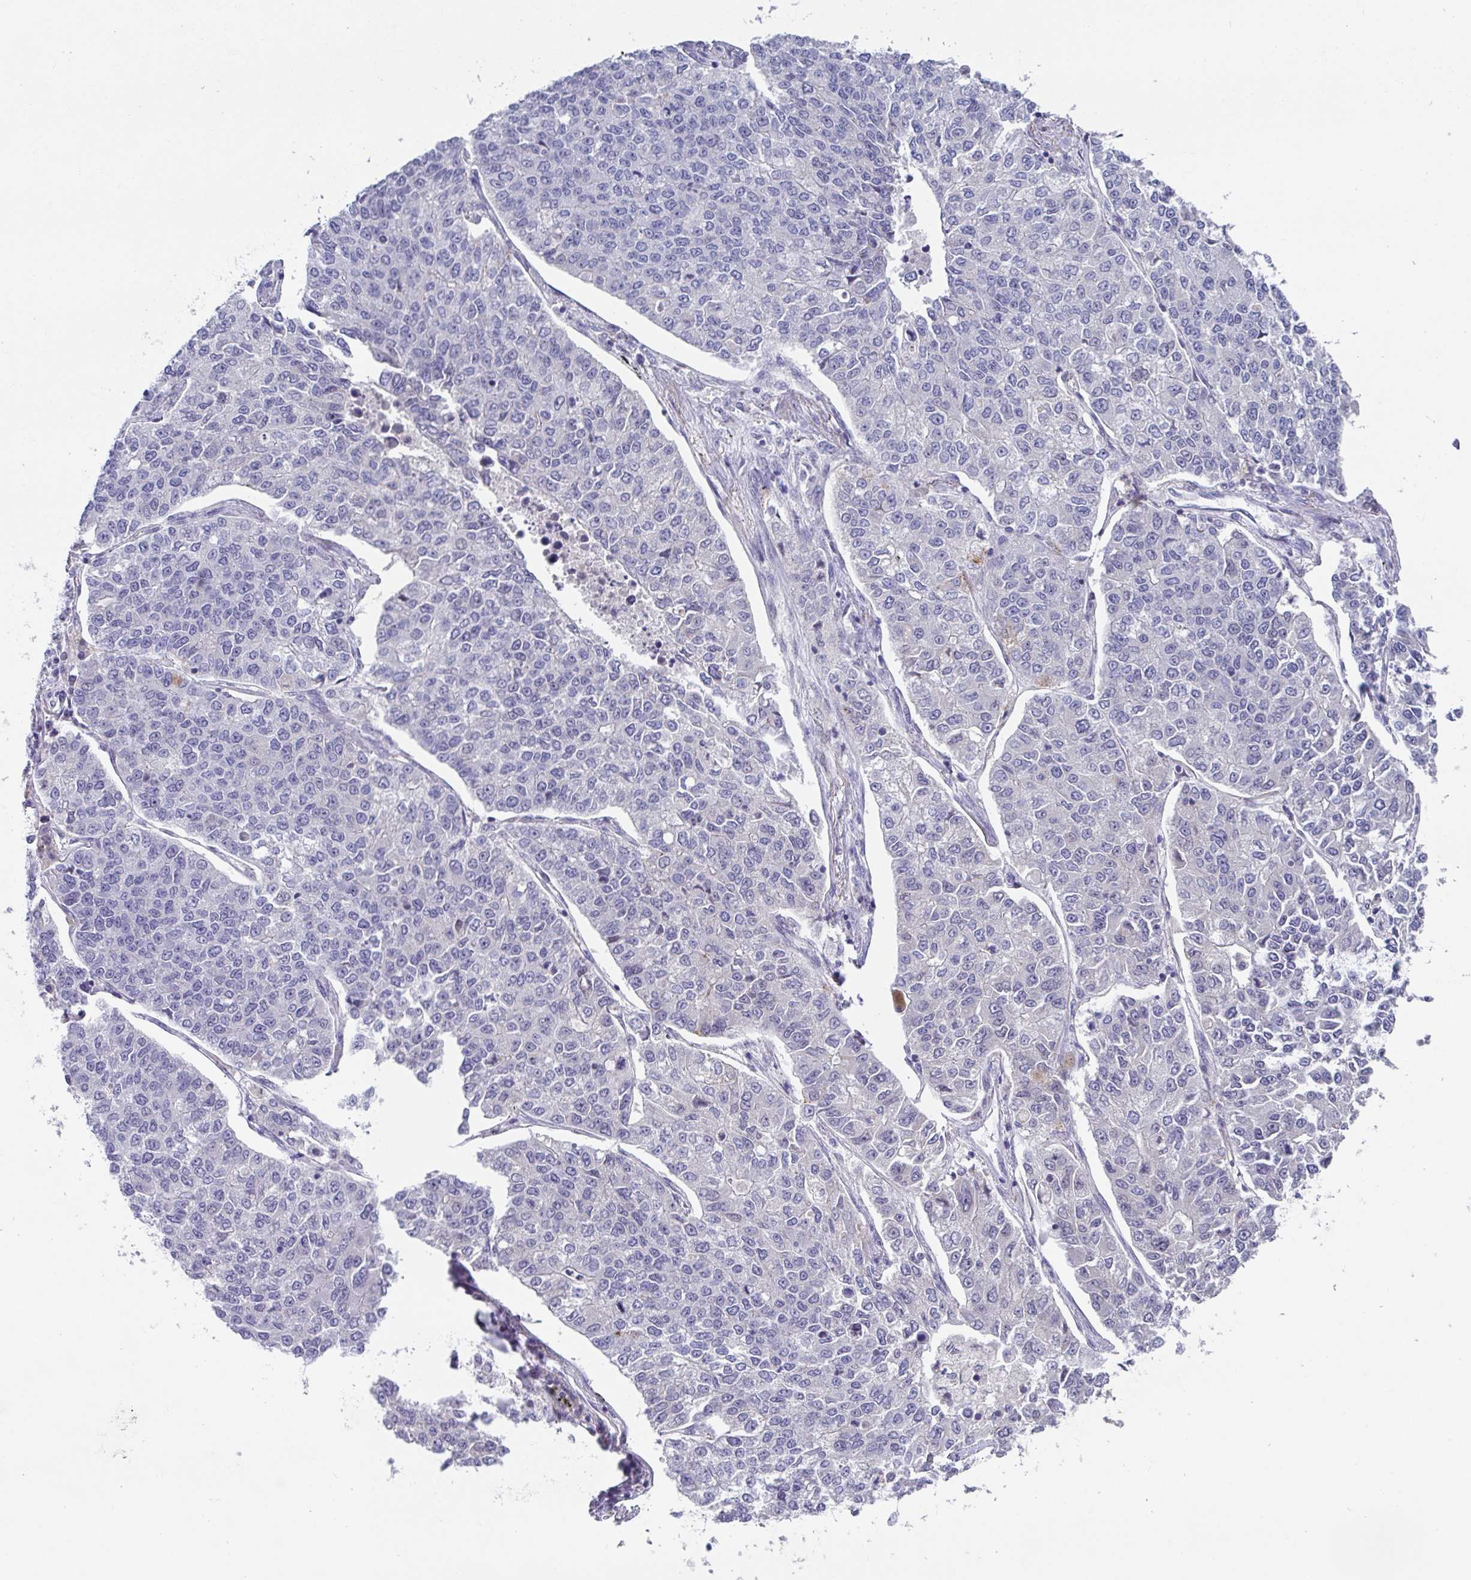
{"staining": {"intensity": "negative", "quantity": "none", "location": "none"}, "tissue": "lung cancer", "cell_type": "Tumor cells", "image_type": "cancer", "snomed": [{"axis": "morphology", "description": "Adenocarcinoma, NOS"}, {"axis": "topography", "description": "Lung"}], "caption": "Tumor cells are negative for brown protein staining in adenocarcinoma (lung).", "gene": "GLTPD2", "patient": {"sex": "male", "age": 49}}